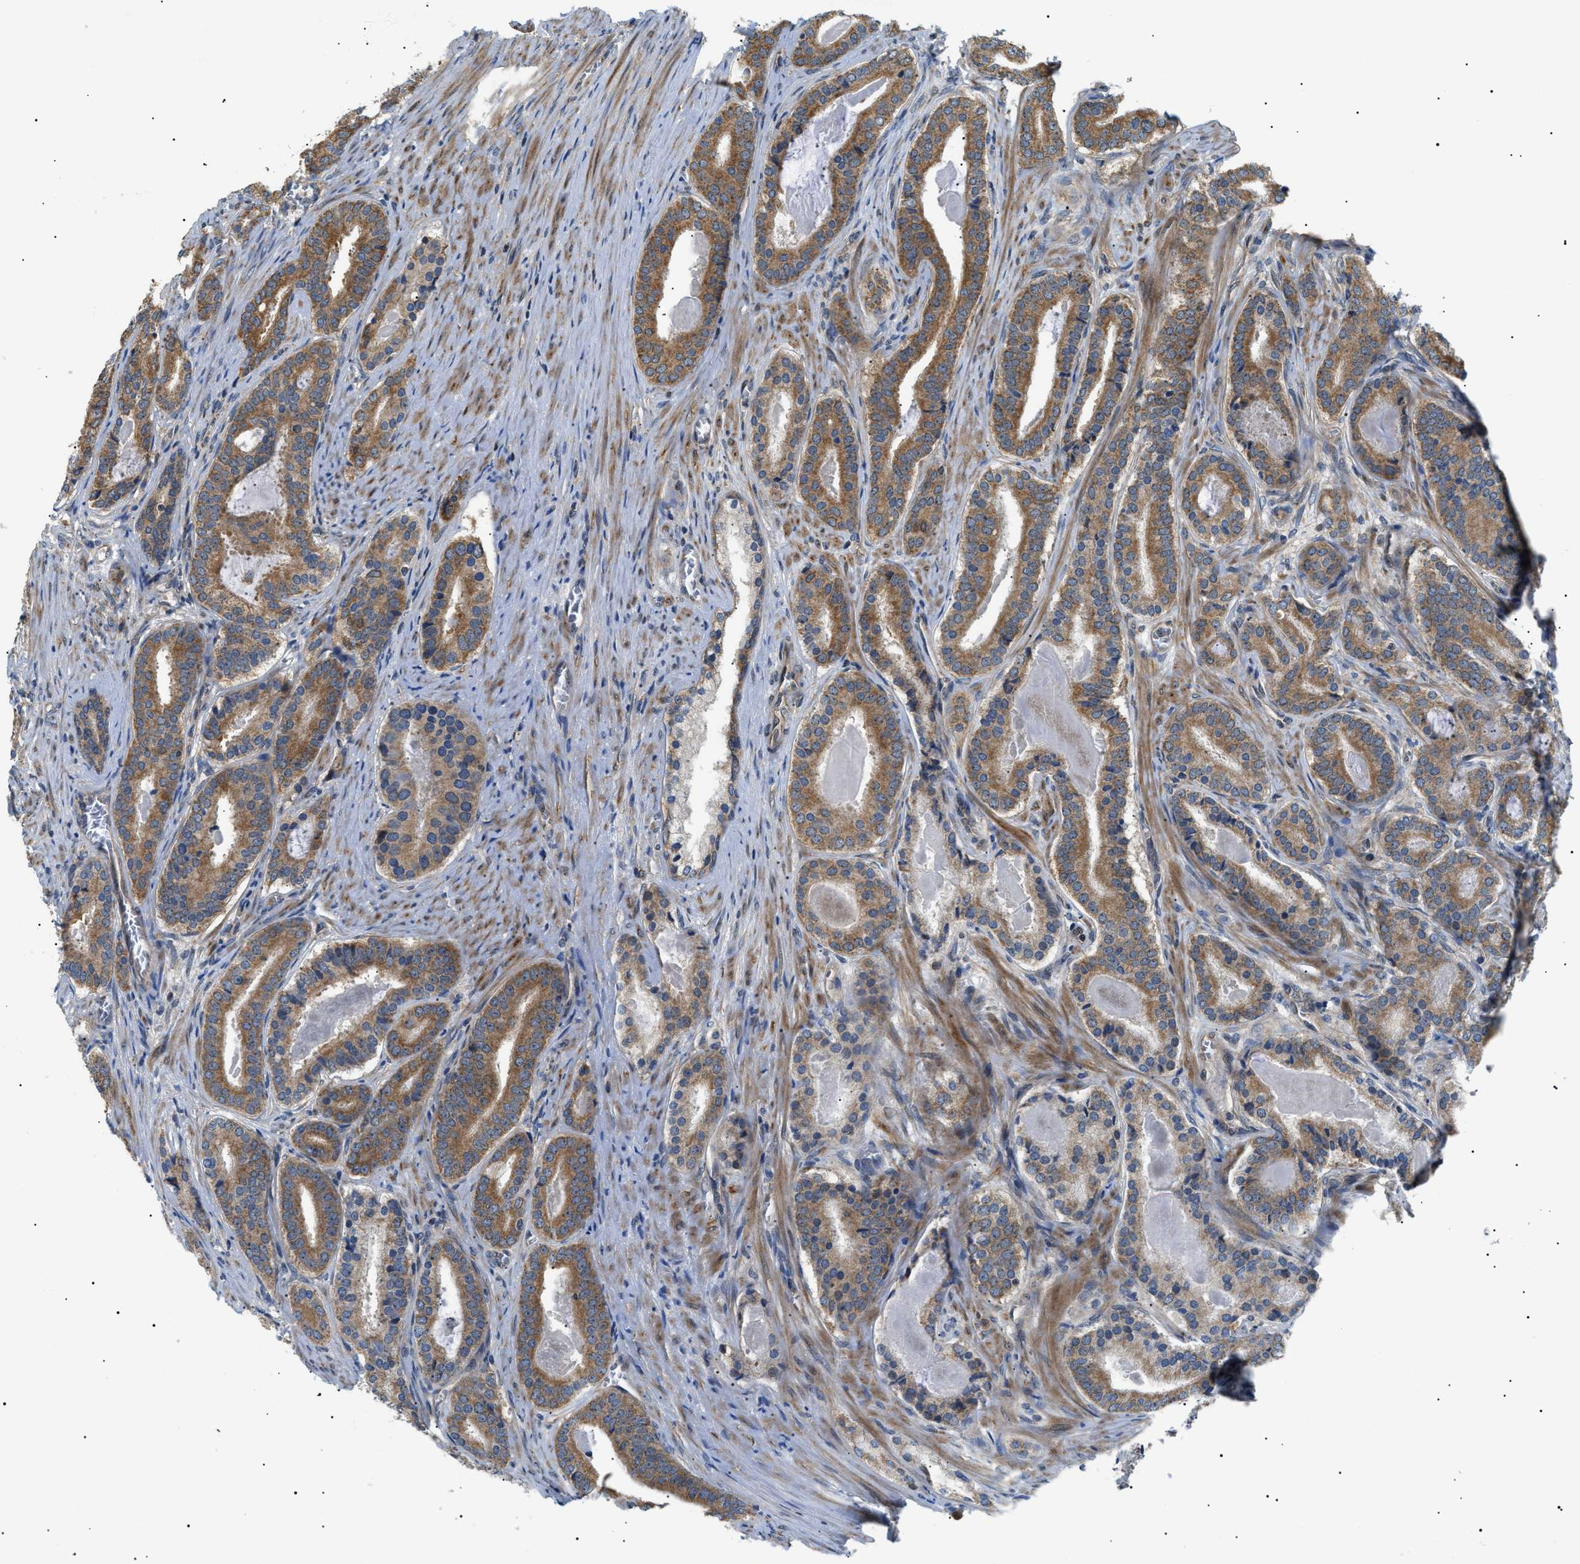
{"staining": {"intensity": "moderate", "quantity": ">75%", "location": "cytoplasmic/membranous"}, "tissue": "prostate cancer", "cell_type": "Tumor cells", "image_type": "cancer", "snomed": [{"axis": "morphology", "description": "Adenocarcinoma, High grade"}, {"axis": "topography", "description": "Prostate"}], "caption": "Immunohistochemical staining of prostate high-grade adenocarcinoma demonstrates medium levels of moderate cytoplasmic/membranous protein staining in approximately >75% of tumor cells.", "gene": "SRPK1", "patient": {"sex": "male", "age": 60}}